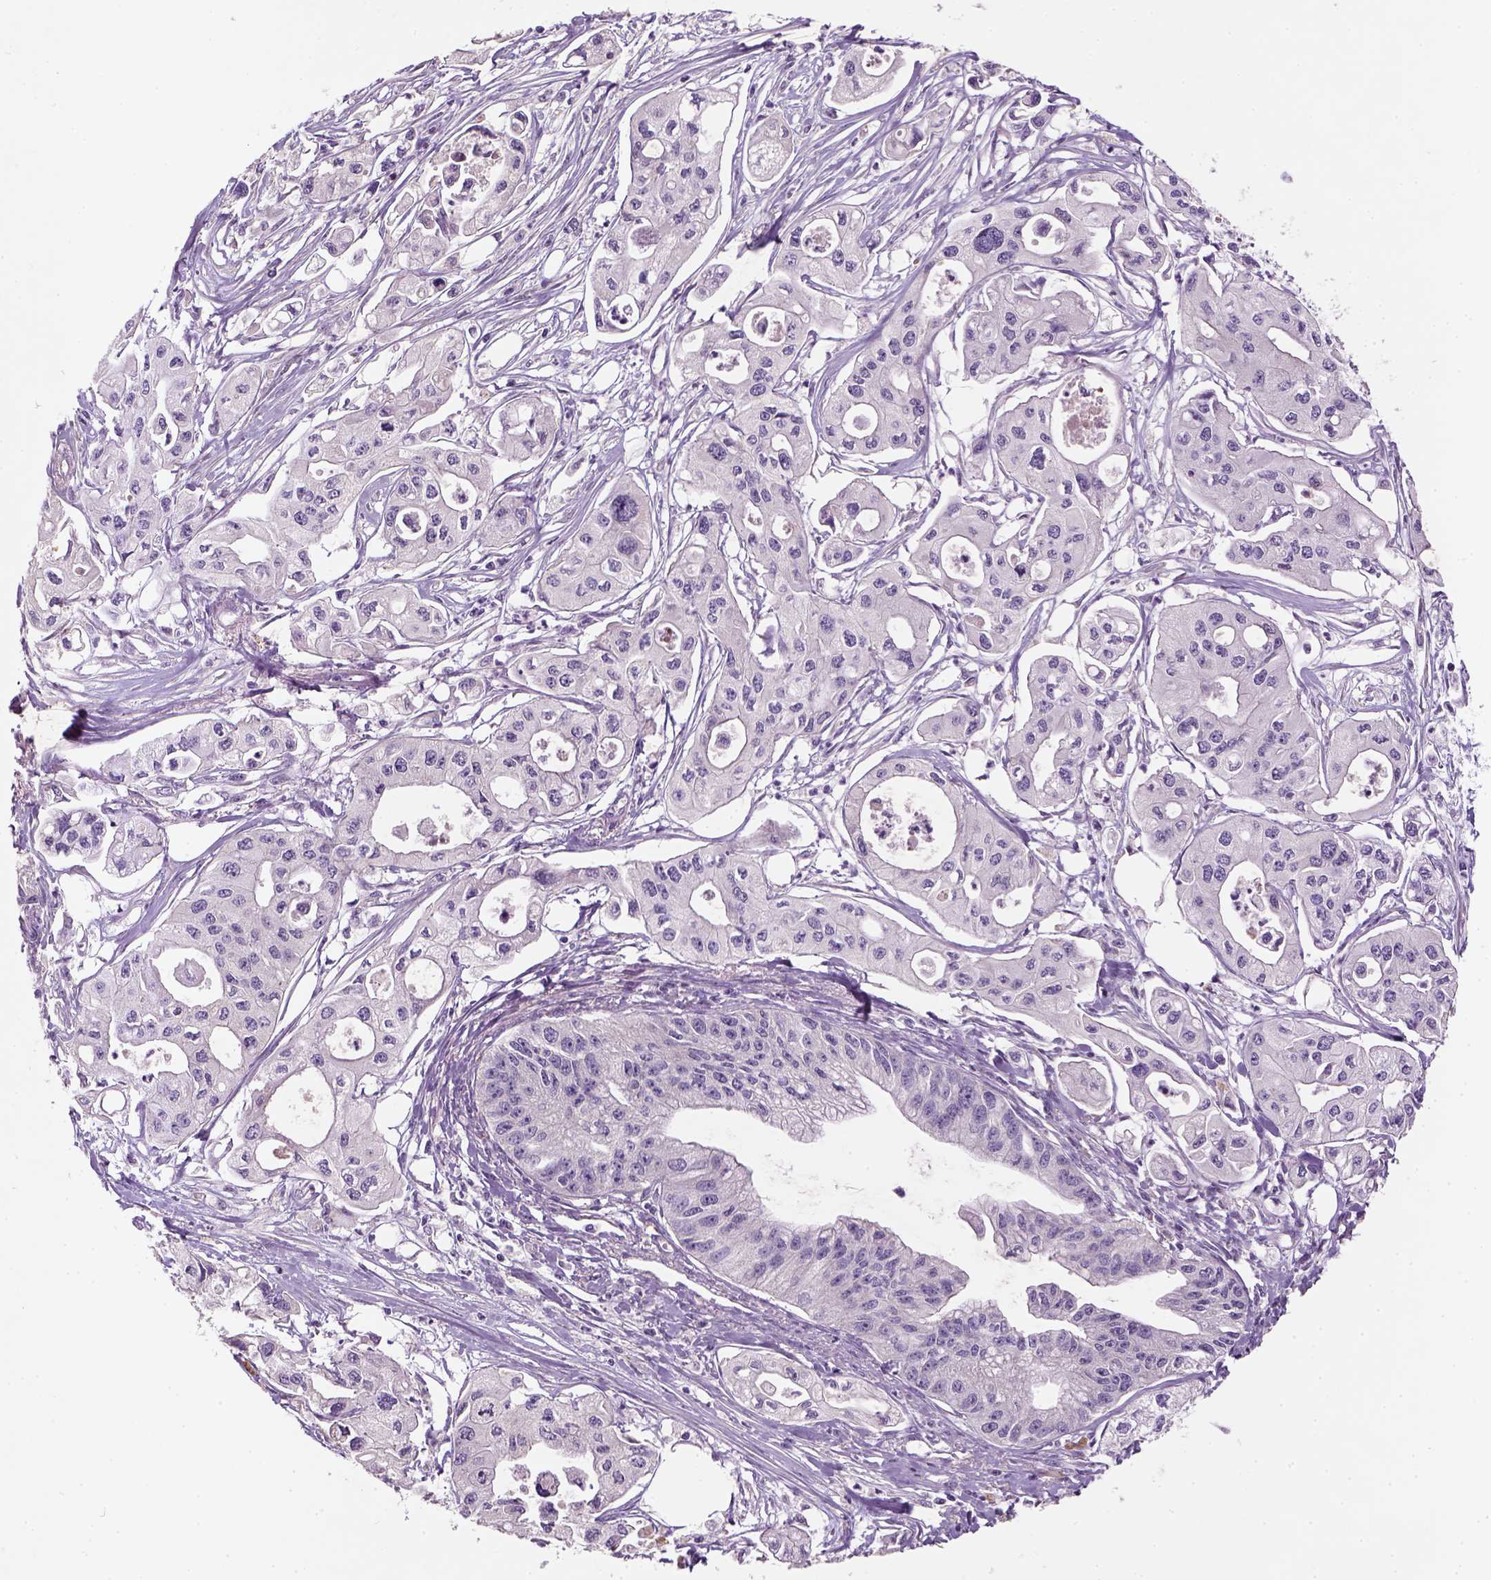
{"staining": {"intensity": "negative", "quantity": "none", "location": "none"}, "tissue": "pancreatic cancer", "cell_type": "Tumor cells", "image_type": "cancer", "snomed": [{"axis": "morphology", "description": "Adenocarcinoma, NOS"}, {"axis": "topography", "description": "Pancreas"}], "caption": "Pancreatic adenocarcinoma was stained to show a protein in brown. There is no significant expression in tumor cells. (Brightfield microscopy of DAB (3,3'-diaminobenzidine) immunohistochemistry (IHC) at high magnification).", "gene": "NUDT6", "patient": {"sex": "male", "age": 70}}